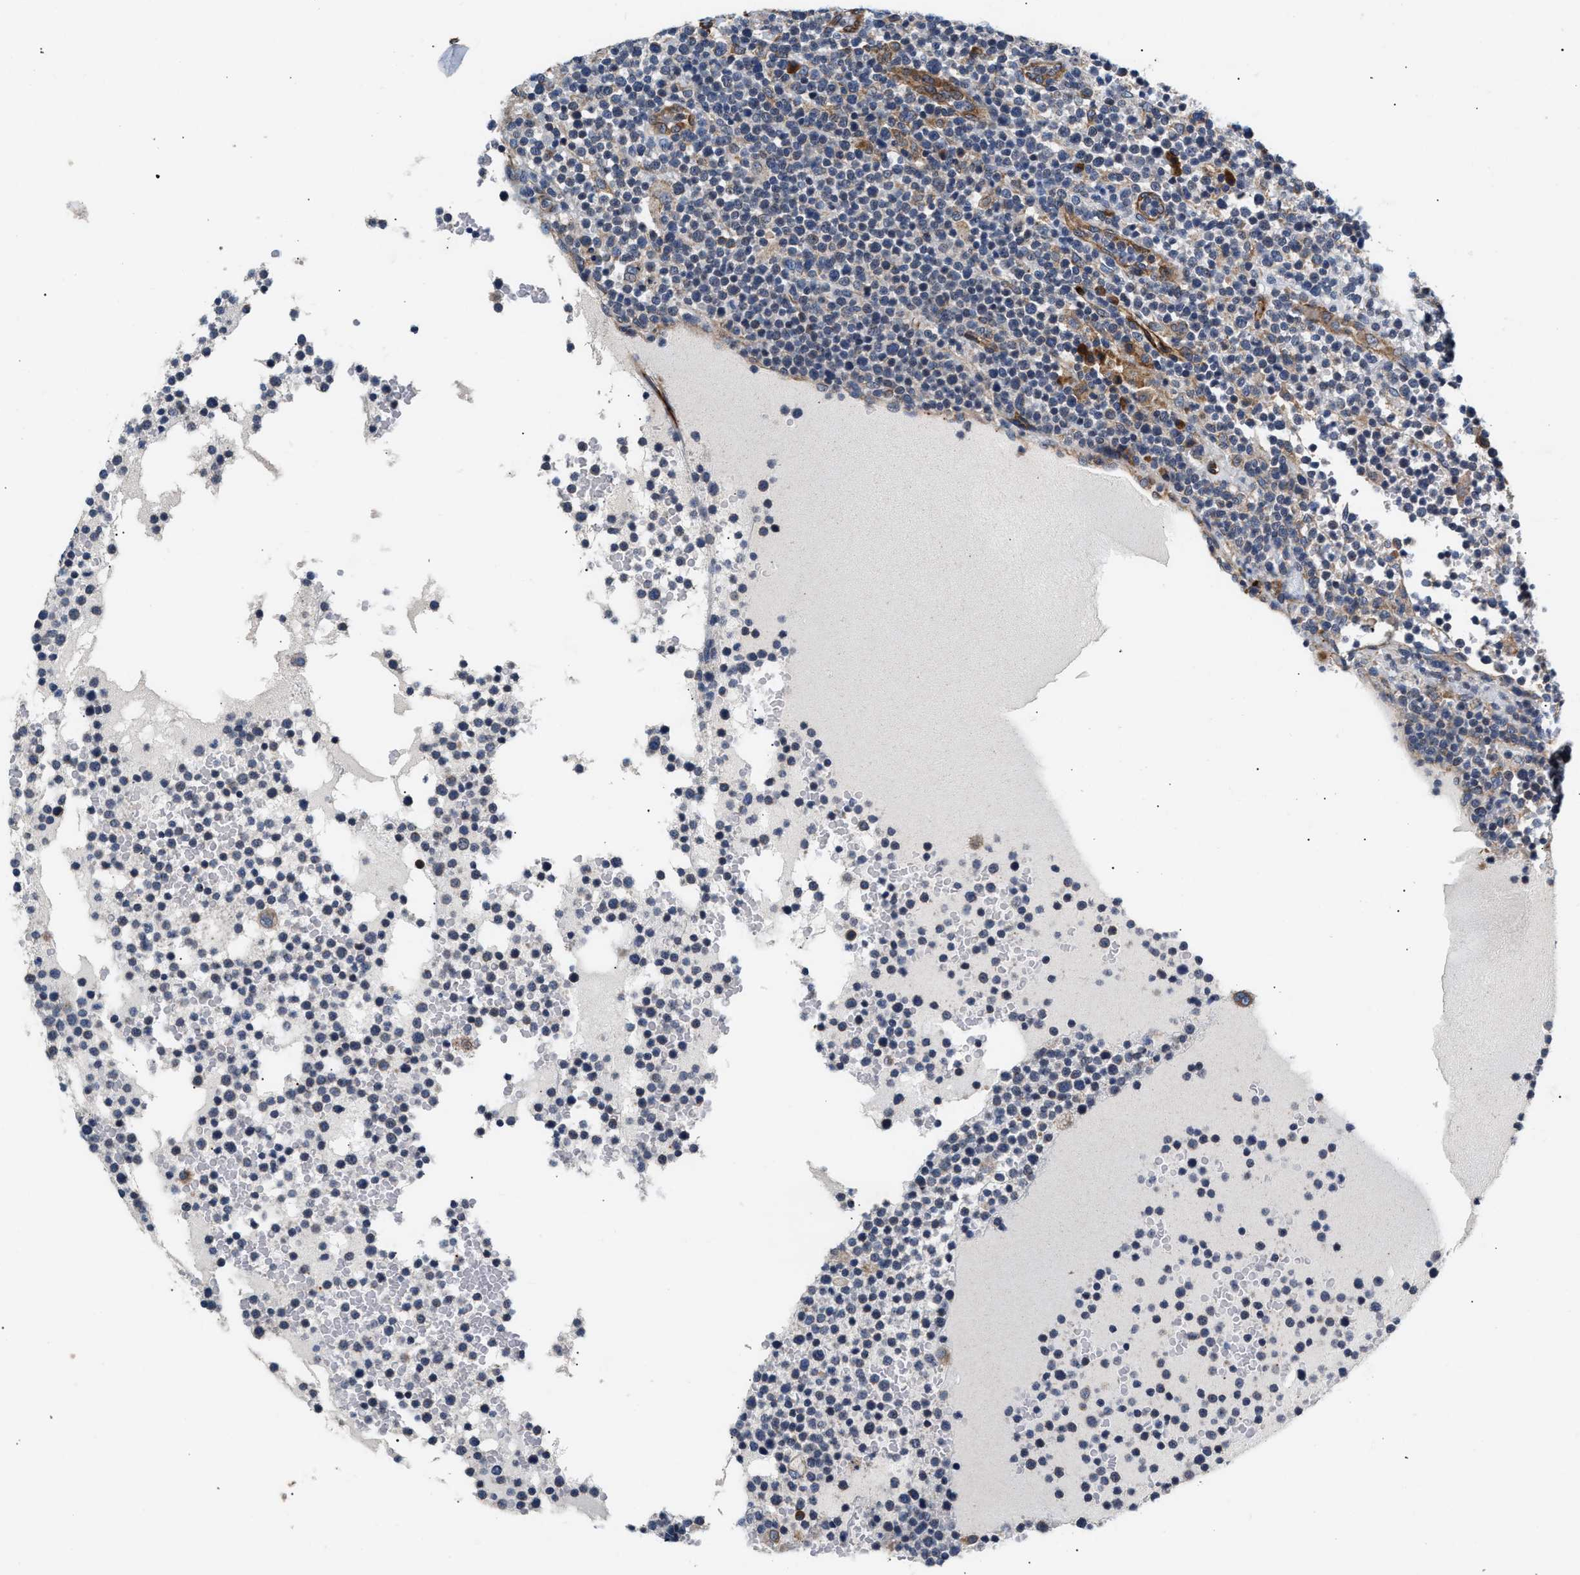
{"staining": {"intensity": "negative", "quantity": "none", "location": "none"}, "tissue": "lymphoma", "cell_type": "Tumor cells", "image_type": "cancer", "snomed": [{"axis": "morphology", "description": "Malignant lymphoma, non-Hodgkin's type, High grade"}, {"axis": "topography", "description": "Lymph node"}], "caption": "DAB immunohistochemical staining of human lymphoma exhibits no significant positivity in tumor cells.", "gene": "IFT74", "patient": {"sex": "male", "age": 61}}